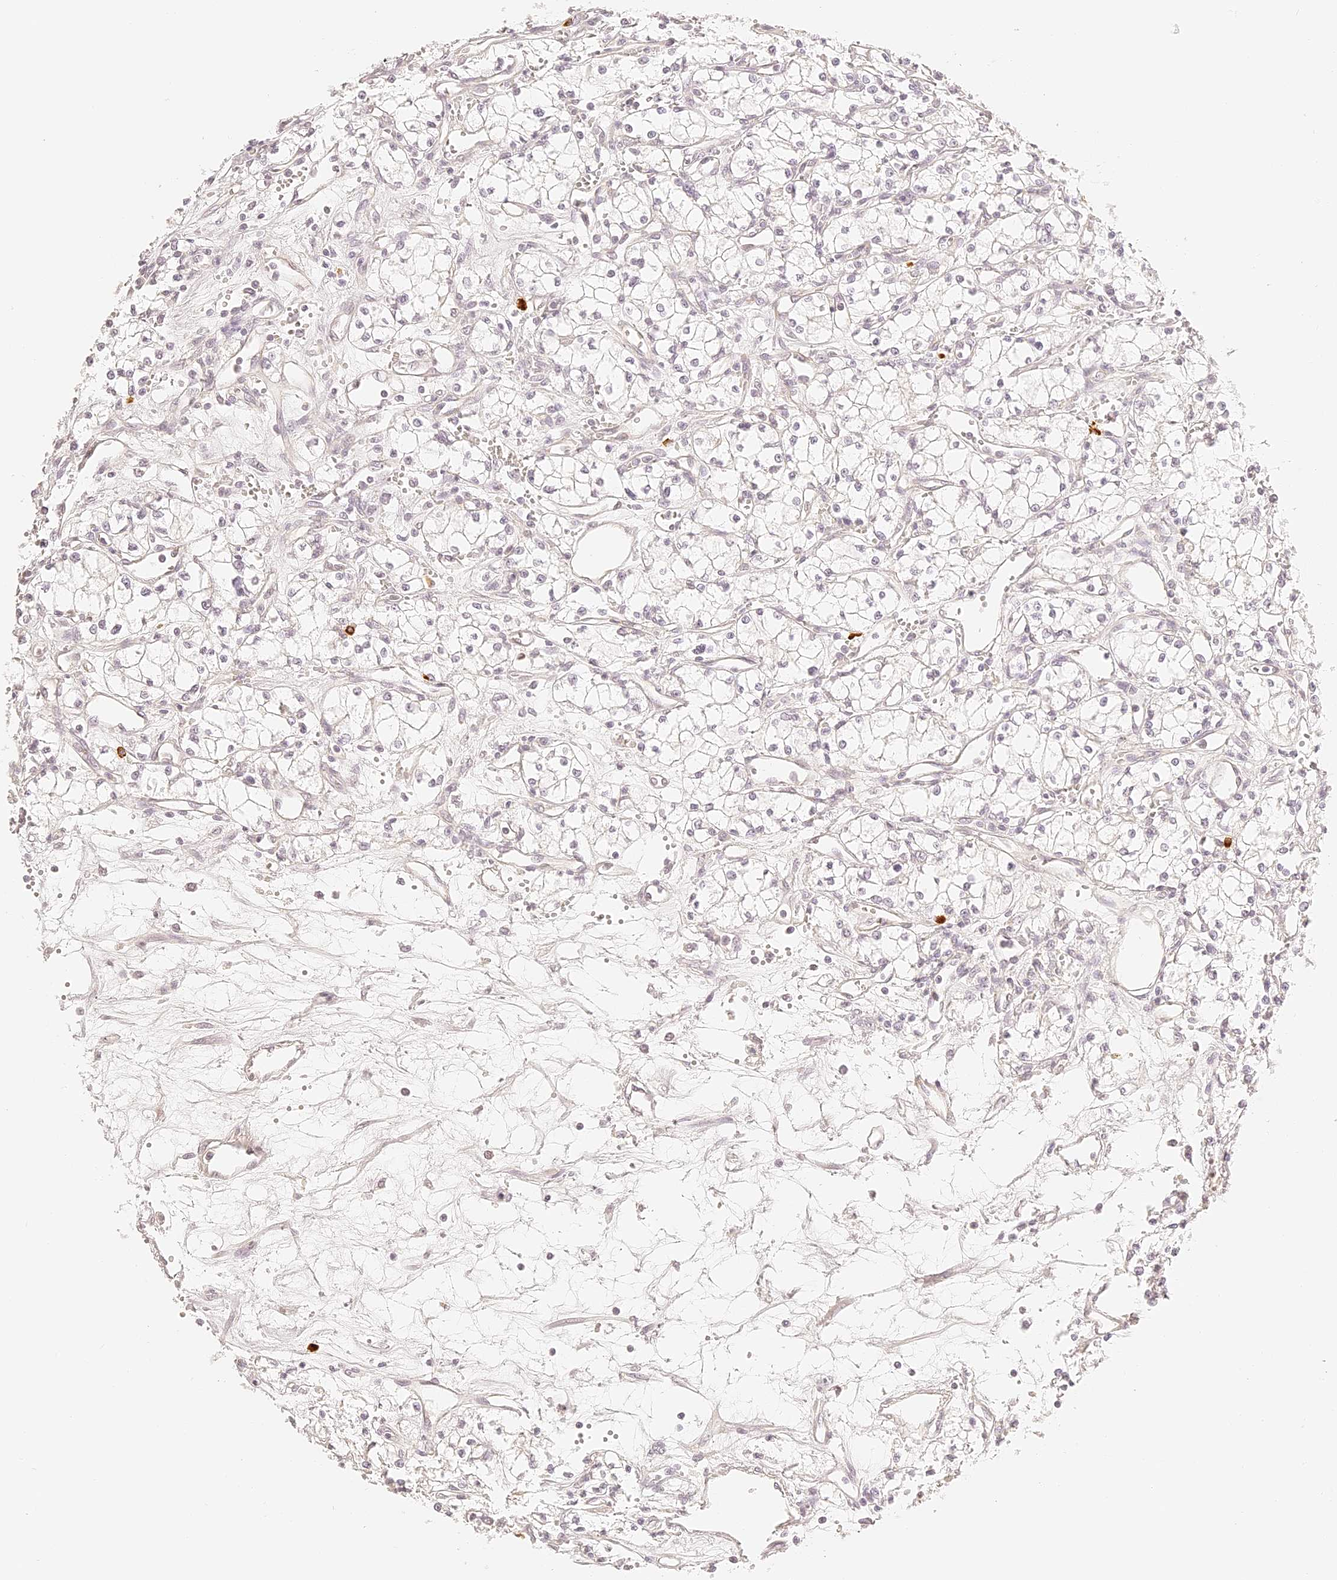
{"staining": {"intensity": "negative", "quantity": "none", "location": "none"}, "tissue": "renal cancer", "cell_type": "Tumor cells", "image_type": "cancer", "snomed": [{"axis": "morphology", "description": "Adenocarcinoma, NOS"}, {"axis": "topography", "description": "Kidney"}], "caption": "DAB immunohistochemical staining of renal cancer (adenocarcinoma) reveals no significant positivity in tumor cells.", "gene": "TRIM45", "patient": {"sex": "male", "age": 59}}